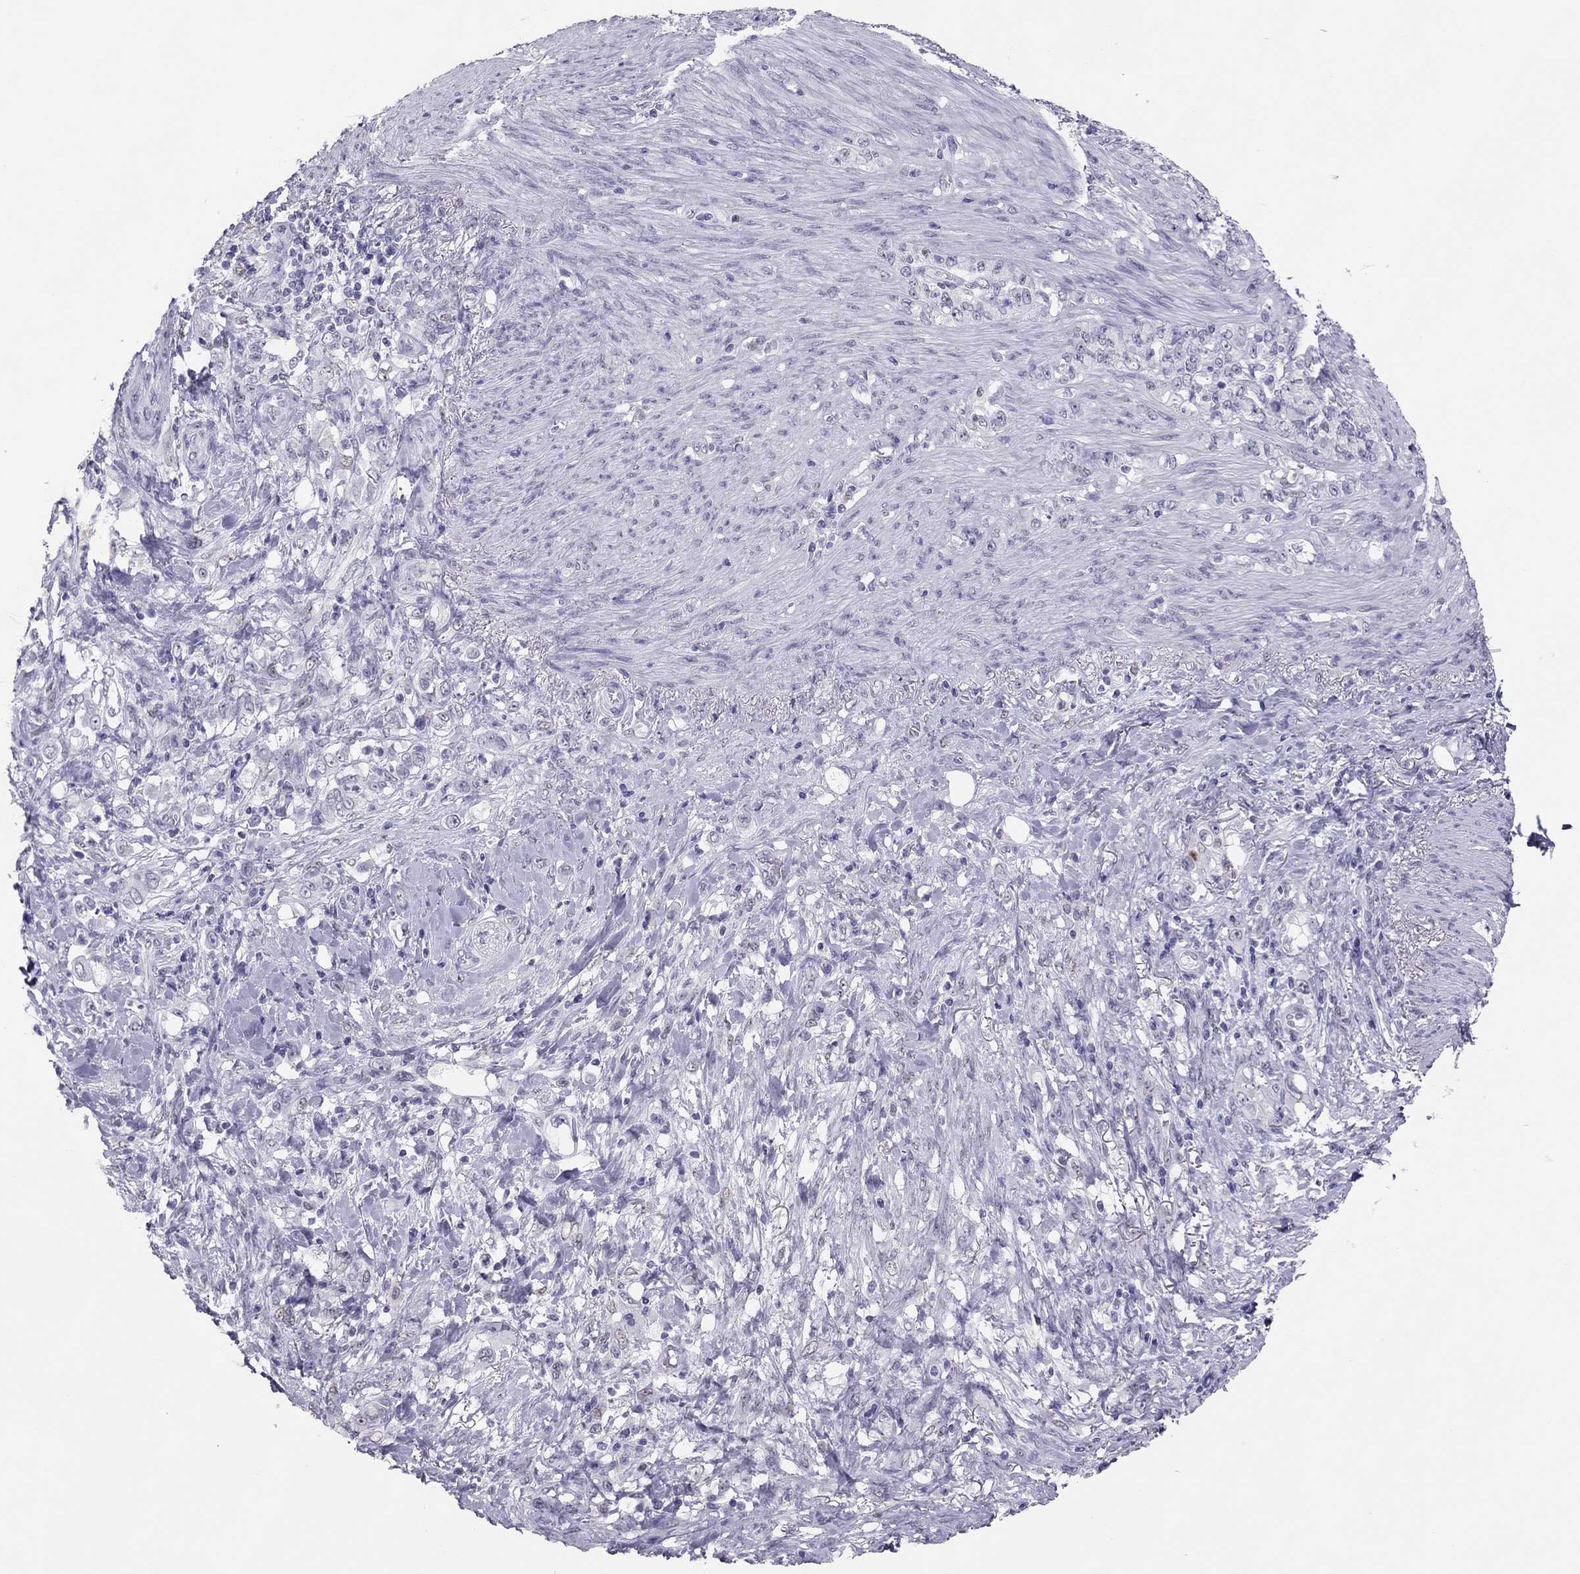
{"staining": {"intensity": "negative", "quantity": "none", "location": "none"}, "tissue": "stomach cancer", "cell_type": "Tumor cells", "image_type": "cancer", "snomed": [{"axis": "morphology", "description": "Adenocarcinoma, NOS"}, {"axis": "topography", "description": "Stomach"}], "caption": "DAB immunohistochemical staining of stomach cancer demonstrates no significant positivity in tumor cells.", "gene": "PHOX2A", "patient": {"sex": "female", "age": 79}}